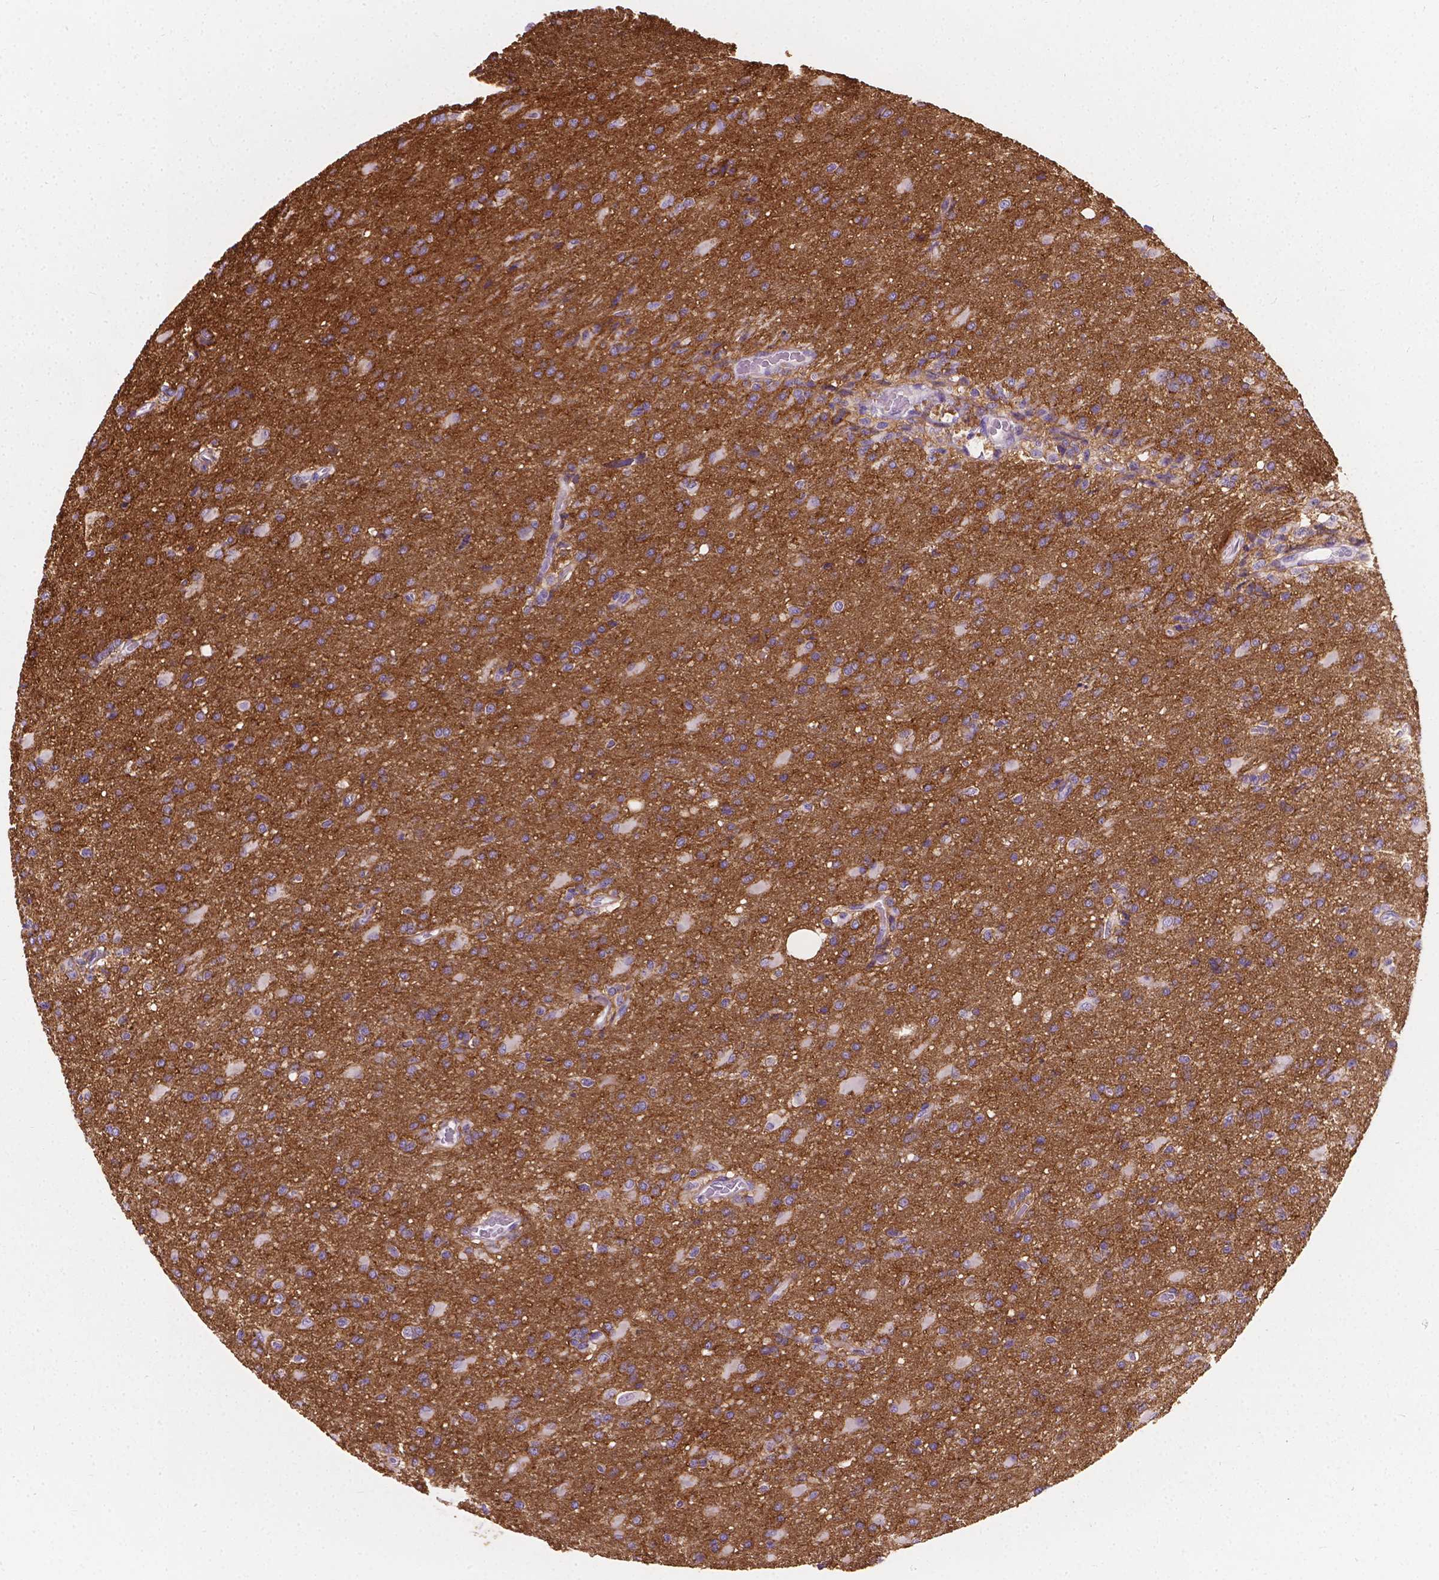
{"staining": {"intensity": "negative", "quantity": "none", "location": "none"}, "tissue": "glioma", "cell_type": "Tumor cells", "image_type": "cancer", "snomed": [{"axis": "morphology", "description": "Glioma, malignant, High grade"}, {"axis": "topography", "description": "Brain"}], "caption": "This photomicrograph is of malignant high-grade glioma stained with immunohistochemistry to label a protein in brown with the nuclei are counter-stained blue. There is no staining in tumor cells.", "gene": "GNAO1", "patient": {"sex": "male", "age": 68}}